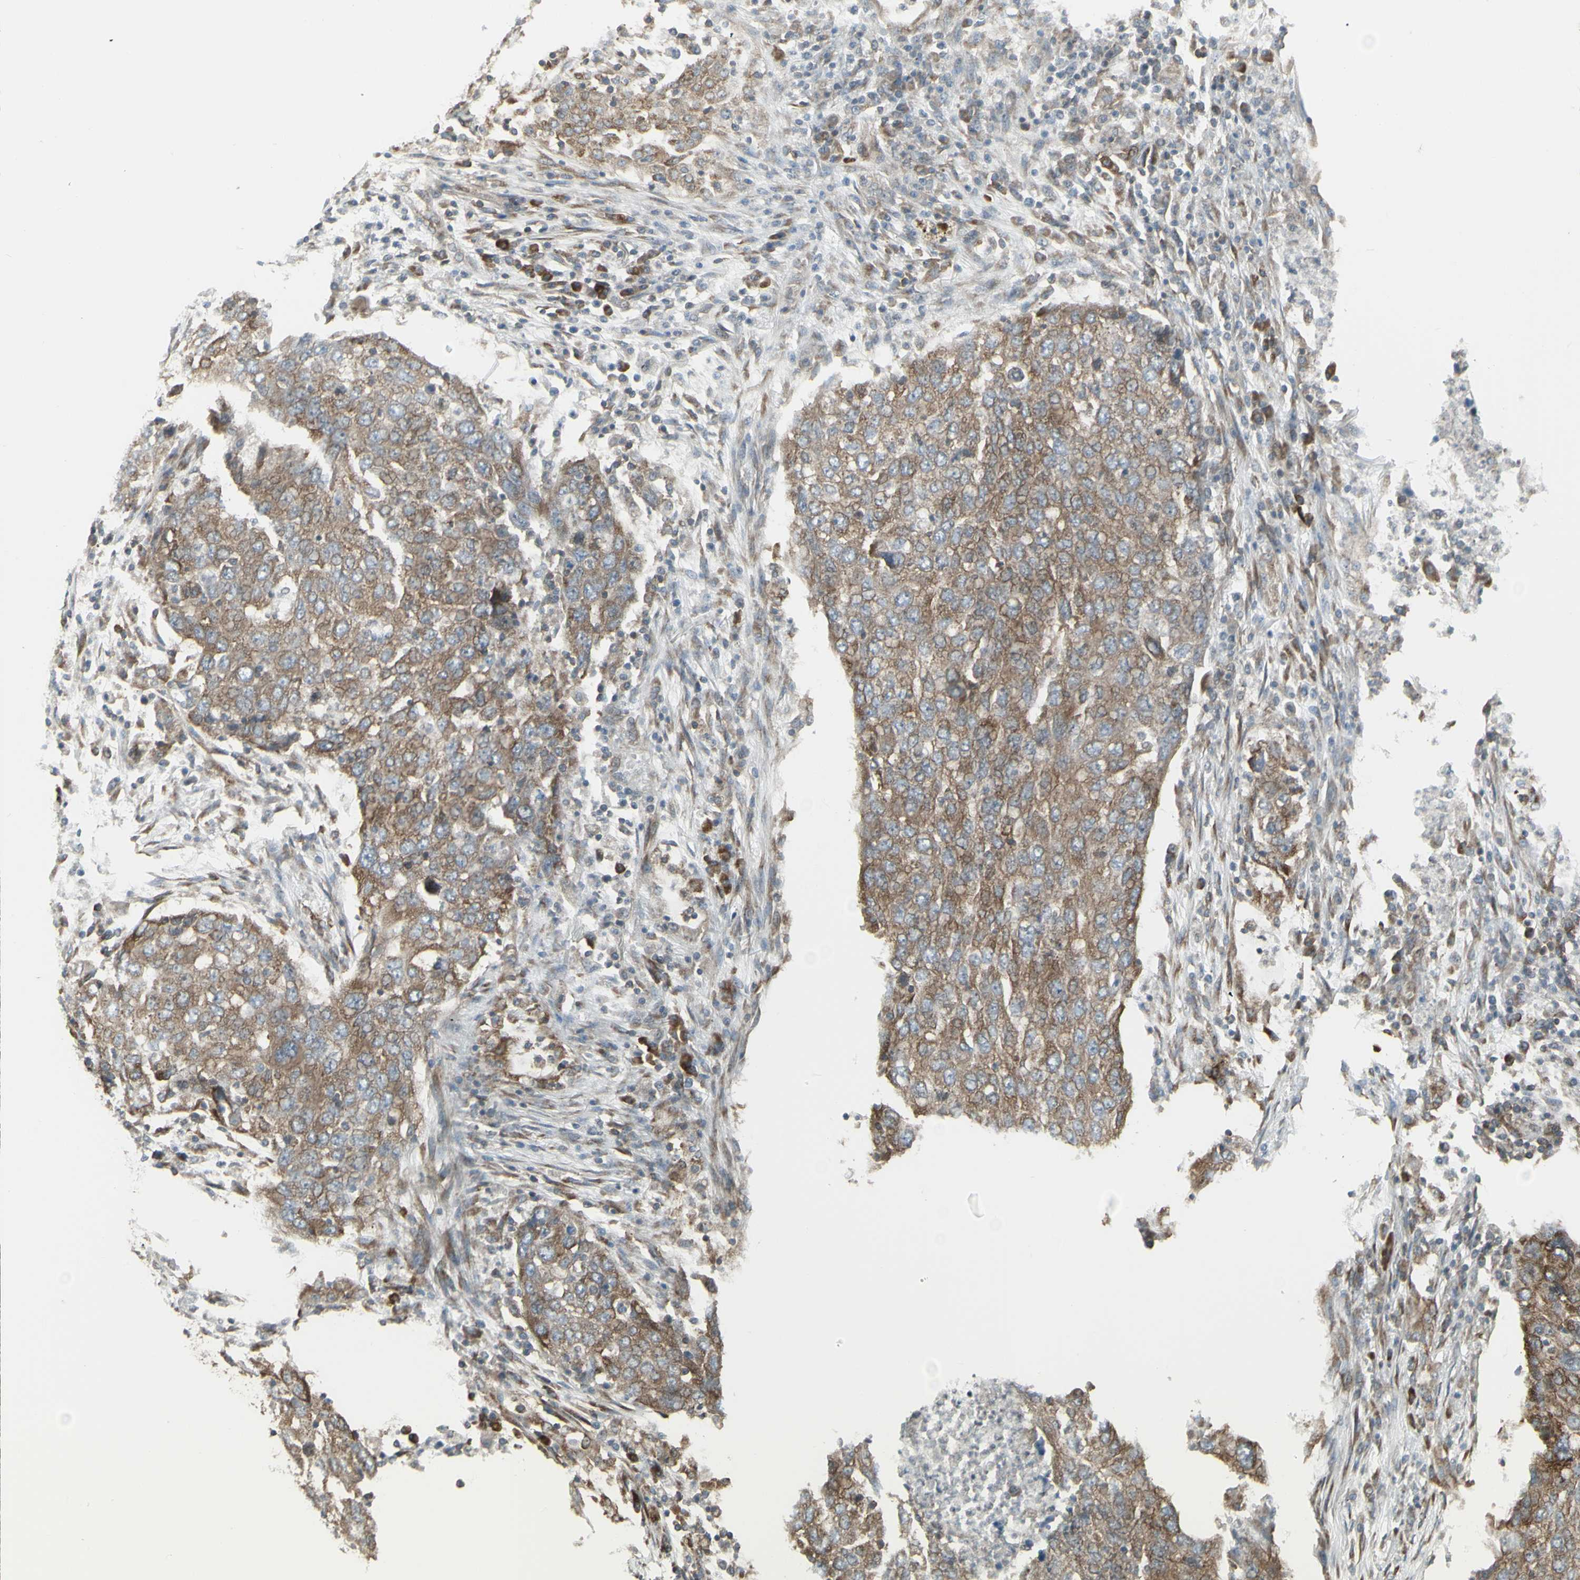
{"staining": {"intensity": "weak", "quantity": ">75%", "location": "cytoplasmic/membranous"}, "tissue": "lung cancer", "cell_type": "Tumor cells", "image_type": "cancer", "snomed": [{"axis": "morphology", "description": "Squamous cell carcinoma, NOS"}, {"axis": "topography", "description": "Lung"}], "caption": "Immunohistochemical staining of human lung cancer displays low levels of weak cytoplasmic/membranous protein staining in about >75% of tumor cells. (DAB (3,3'-diaminobenzidine) IHC with brightfield microscopy, high magnification).", "gene": "FKBP3", "patient": {"sex": "female", "age": 63}}